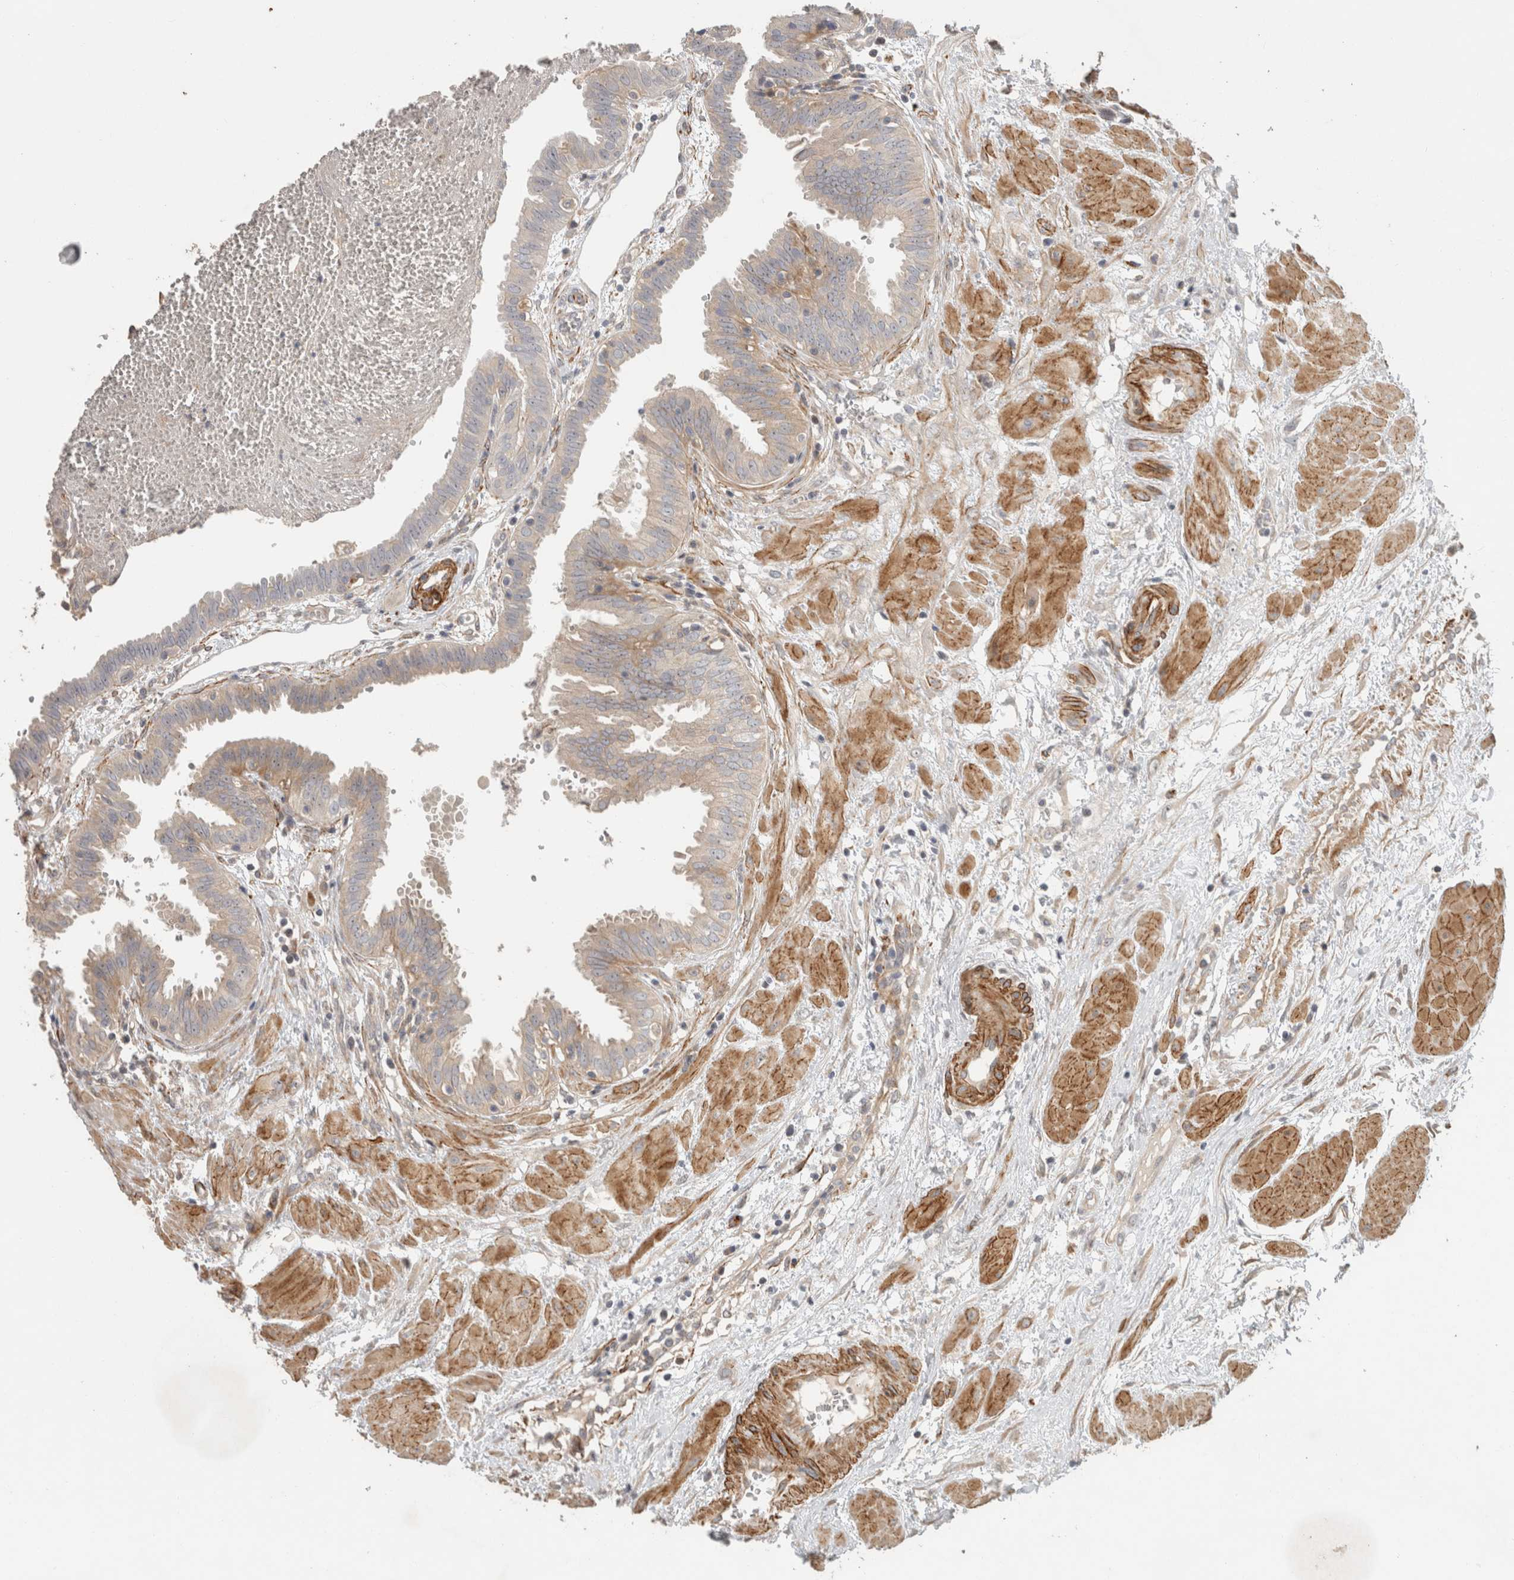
{"staining": {"intensity": "weak", "quantity": "25%-75%", "location": "cytoplasmic/membranous"}, "tissue": "fallopian tube", "cell_type": "Glandular cells", "image_type": "normal", "snomed": [{"axis": "morphology", "description": "Normal tissue, NOS"}, {"axis": "topography", "description": "Fallopian tube"}, {"axis": "topography", "description": "Placenta"}], "caption": "Immunohistochemical staining of normal human fallopian tube shows weak cytoplasmic/membranous protein staining in approximately 25%-75% of glandular cells. The protein is shown in brown color, while the nuclei are stained blue.", "gene": "SIPA1L2", "patient": {"sex": "female", "age": 32}}